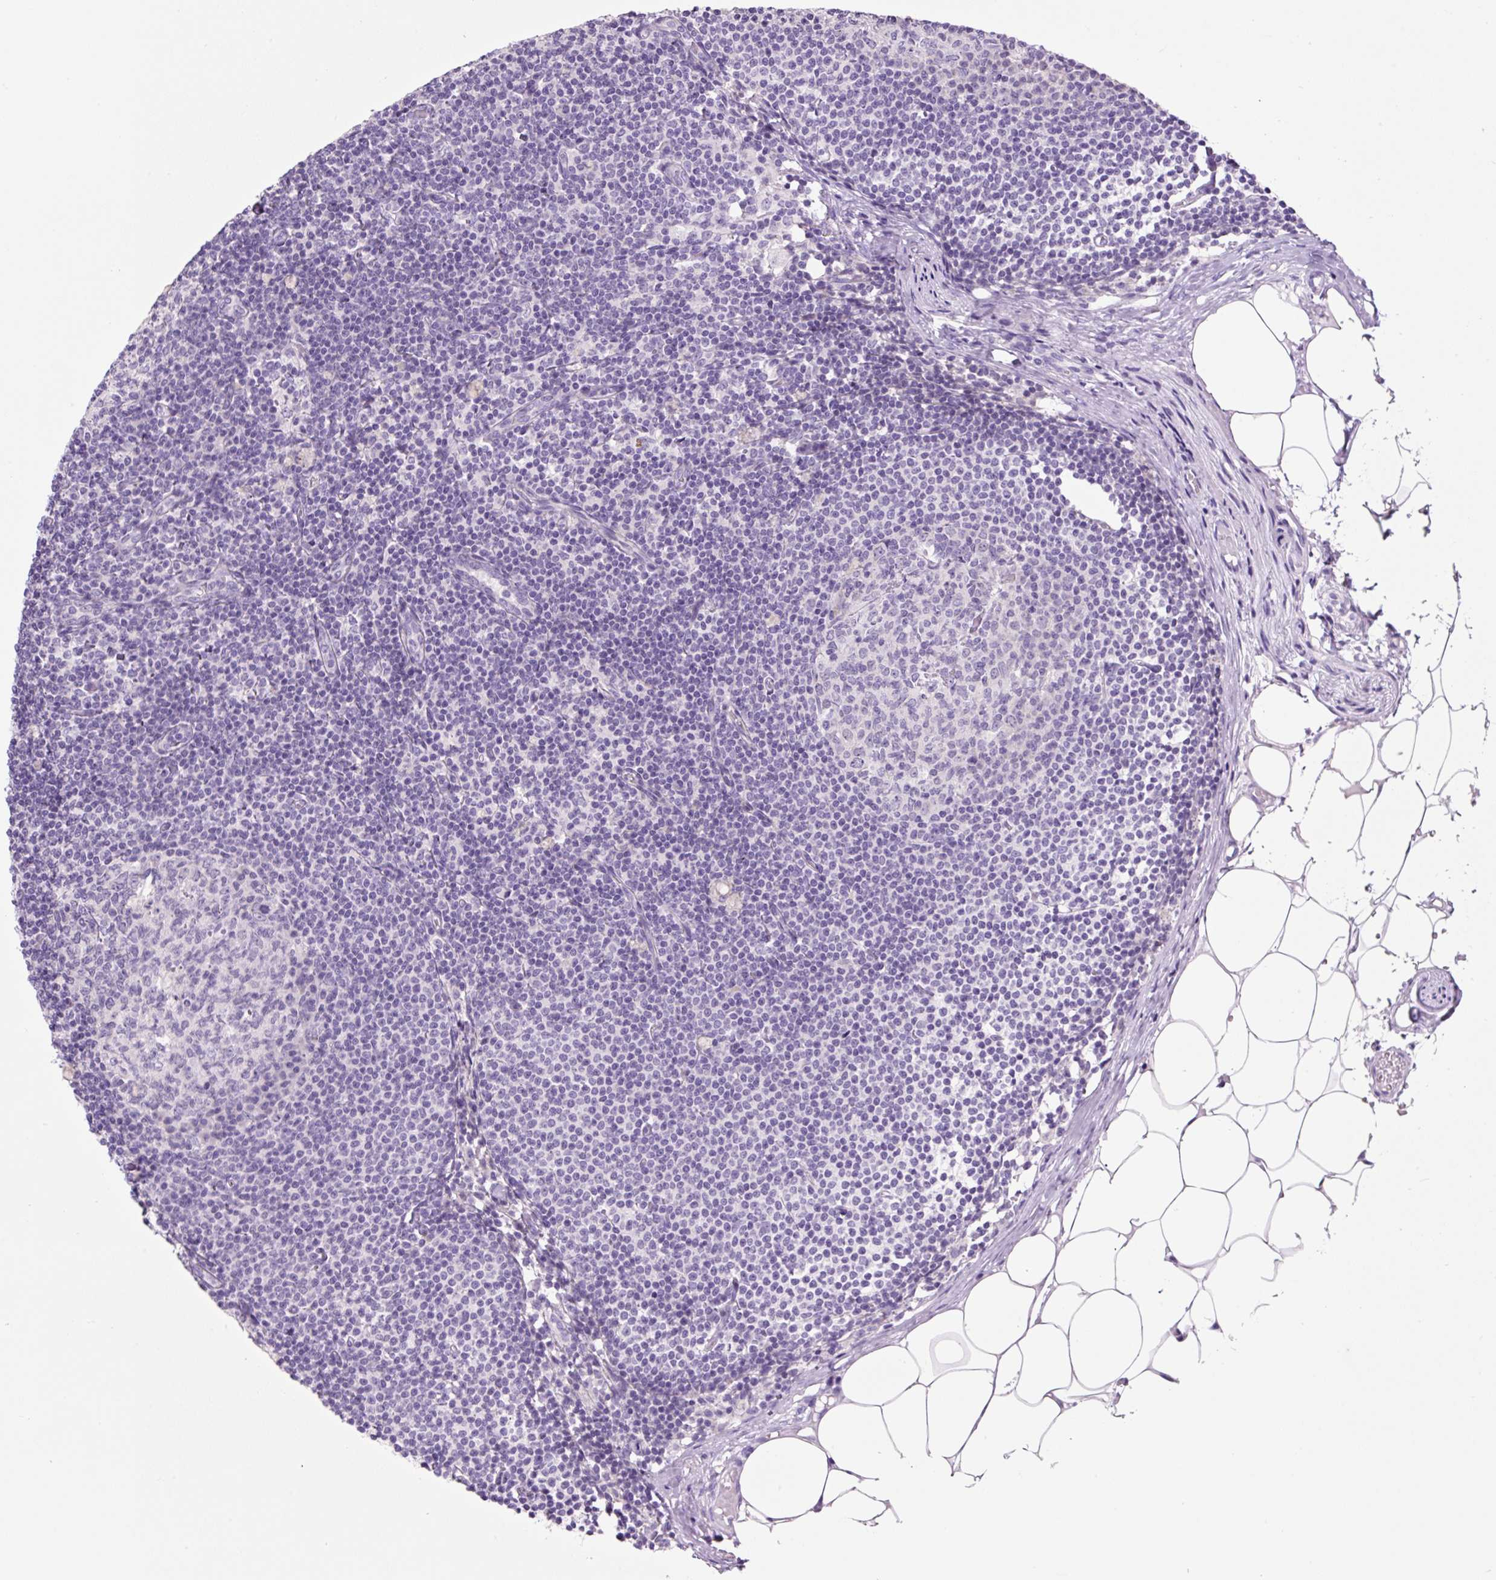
{"staining": {"intensity": "negative", "quantity": "none", "location": "none"}, "tissue": "lymph node", "cell_type": "Germinal center cells", "image_type": "normal", "snomed": [{"axis": "morphology", "description": "Normal tissue, NOS"}, {"axis": "topography", "description": "Lymph node"}], "caption": "Immunohistochemistry (IHC) photomicrograph of normal lymph node: lymph node stained with DAB (3,3'-diaminobenzidine) reveals no significant protein staining in germinal center cells. (DAB IHC with hematoxylin counter stain).", "gene": "OGDHL", "patient": {"sex": "male", "age": 49}}